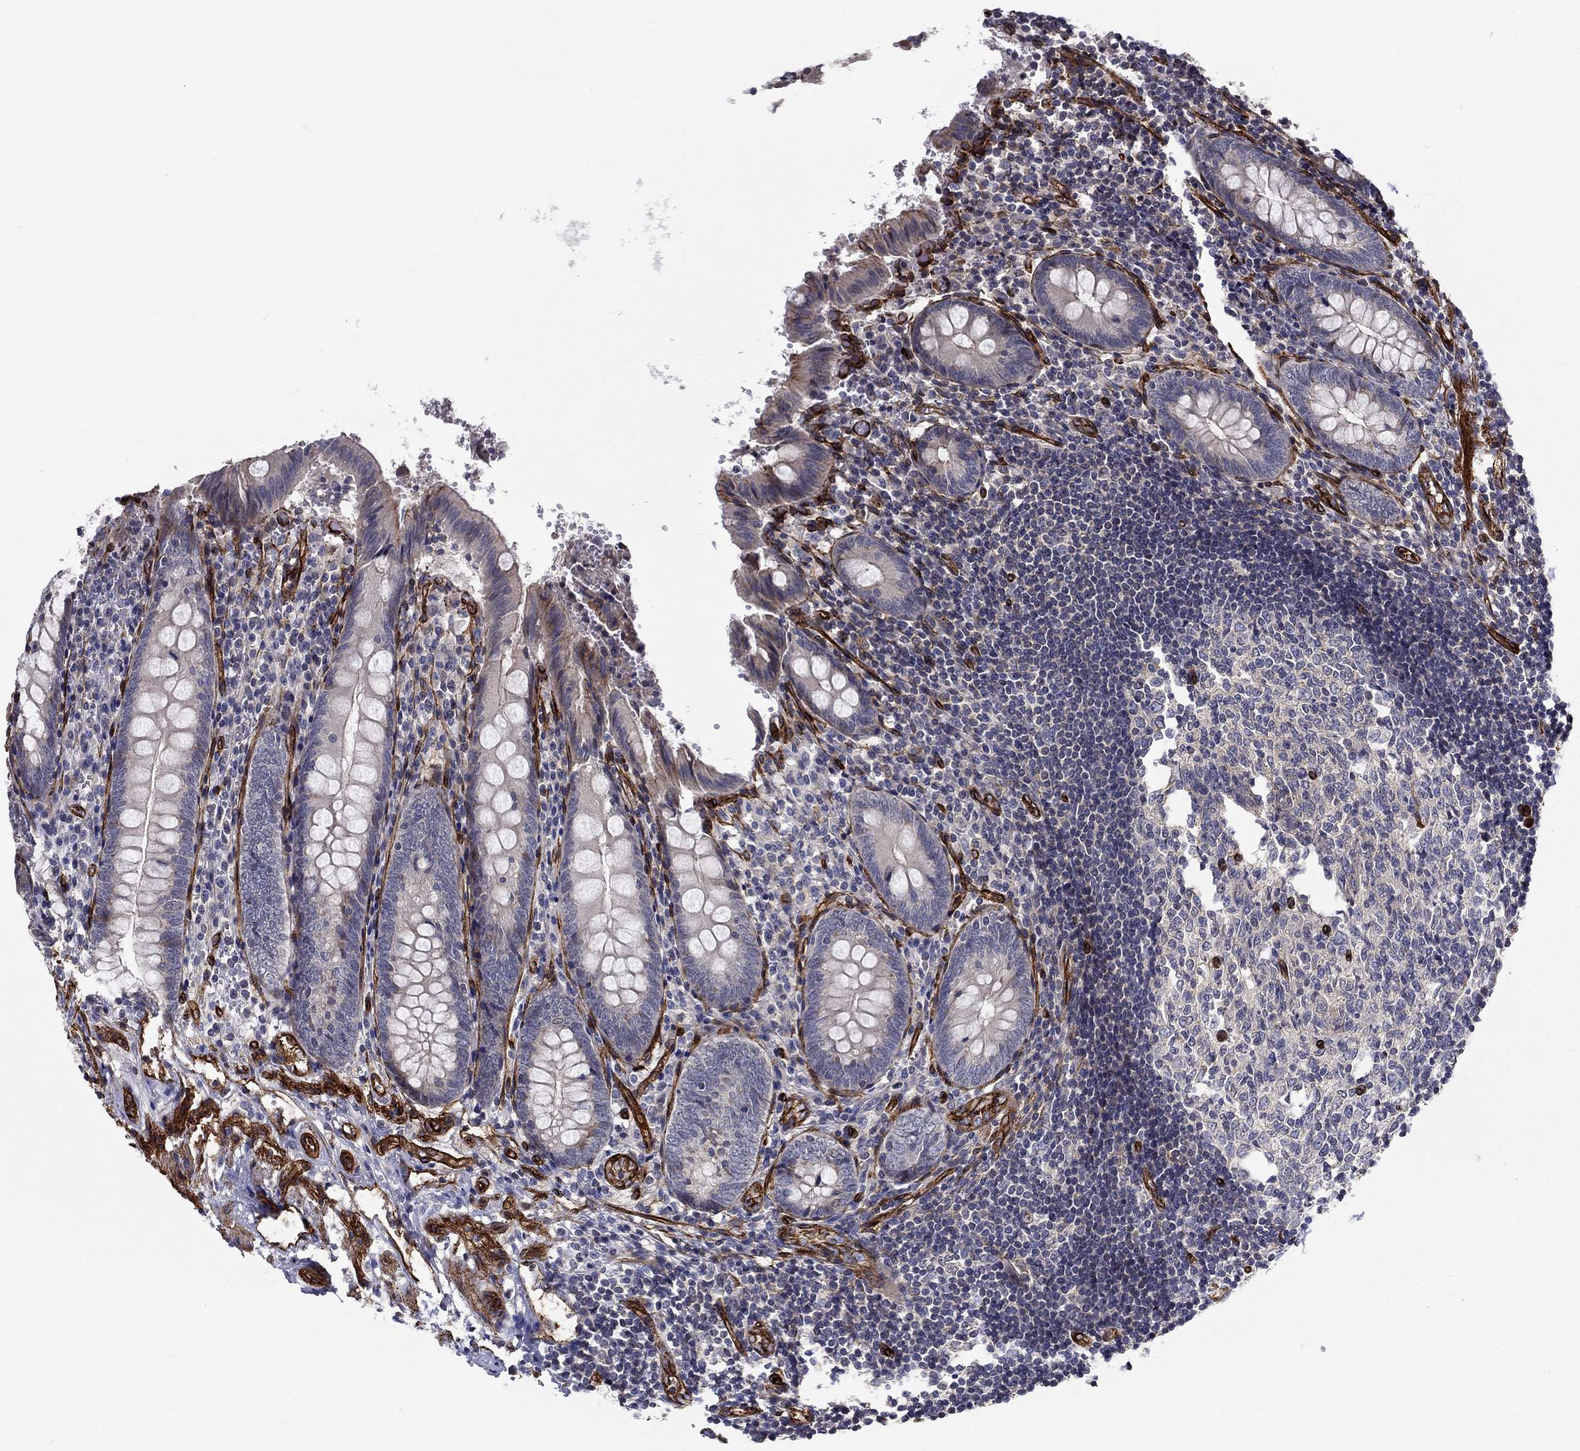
{"staining": {"intensity": "weak", "quantity": "<25%", "location": "cytoplasmic/membranous"}, "tissue": "appendix", "cell_type": "Glandular cells", "image_type": "normal", "snomed": [{"axis": "morphology", "description": "Normal tissue, NOS"}, {"axis": "topography", "description": "Appendix"}], "caption": "Glandular cells show no significant expression in benign appendix. (Brightfield microscopy of DAB (3,3'-diaminobenzidine) immunohistochemistry at high magnification).", "gene": "SYNC", "patient": {"sex": "female", "age": 23}}